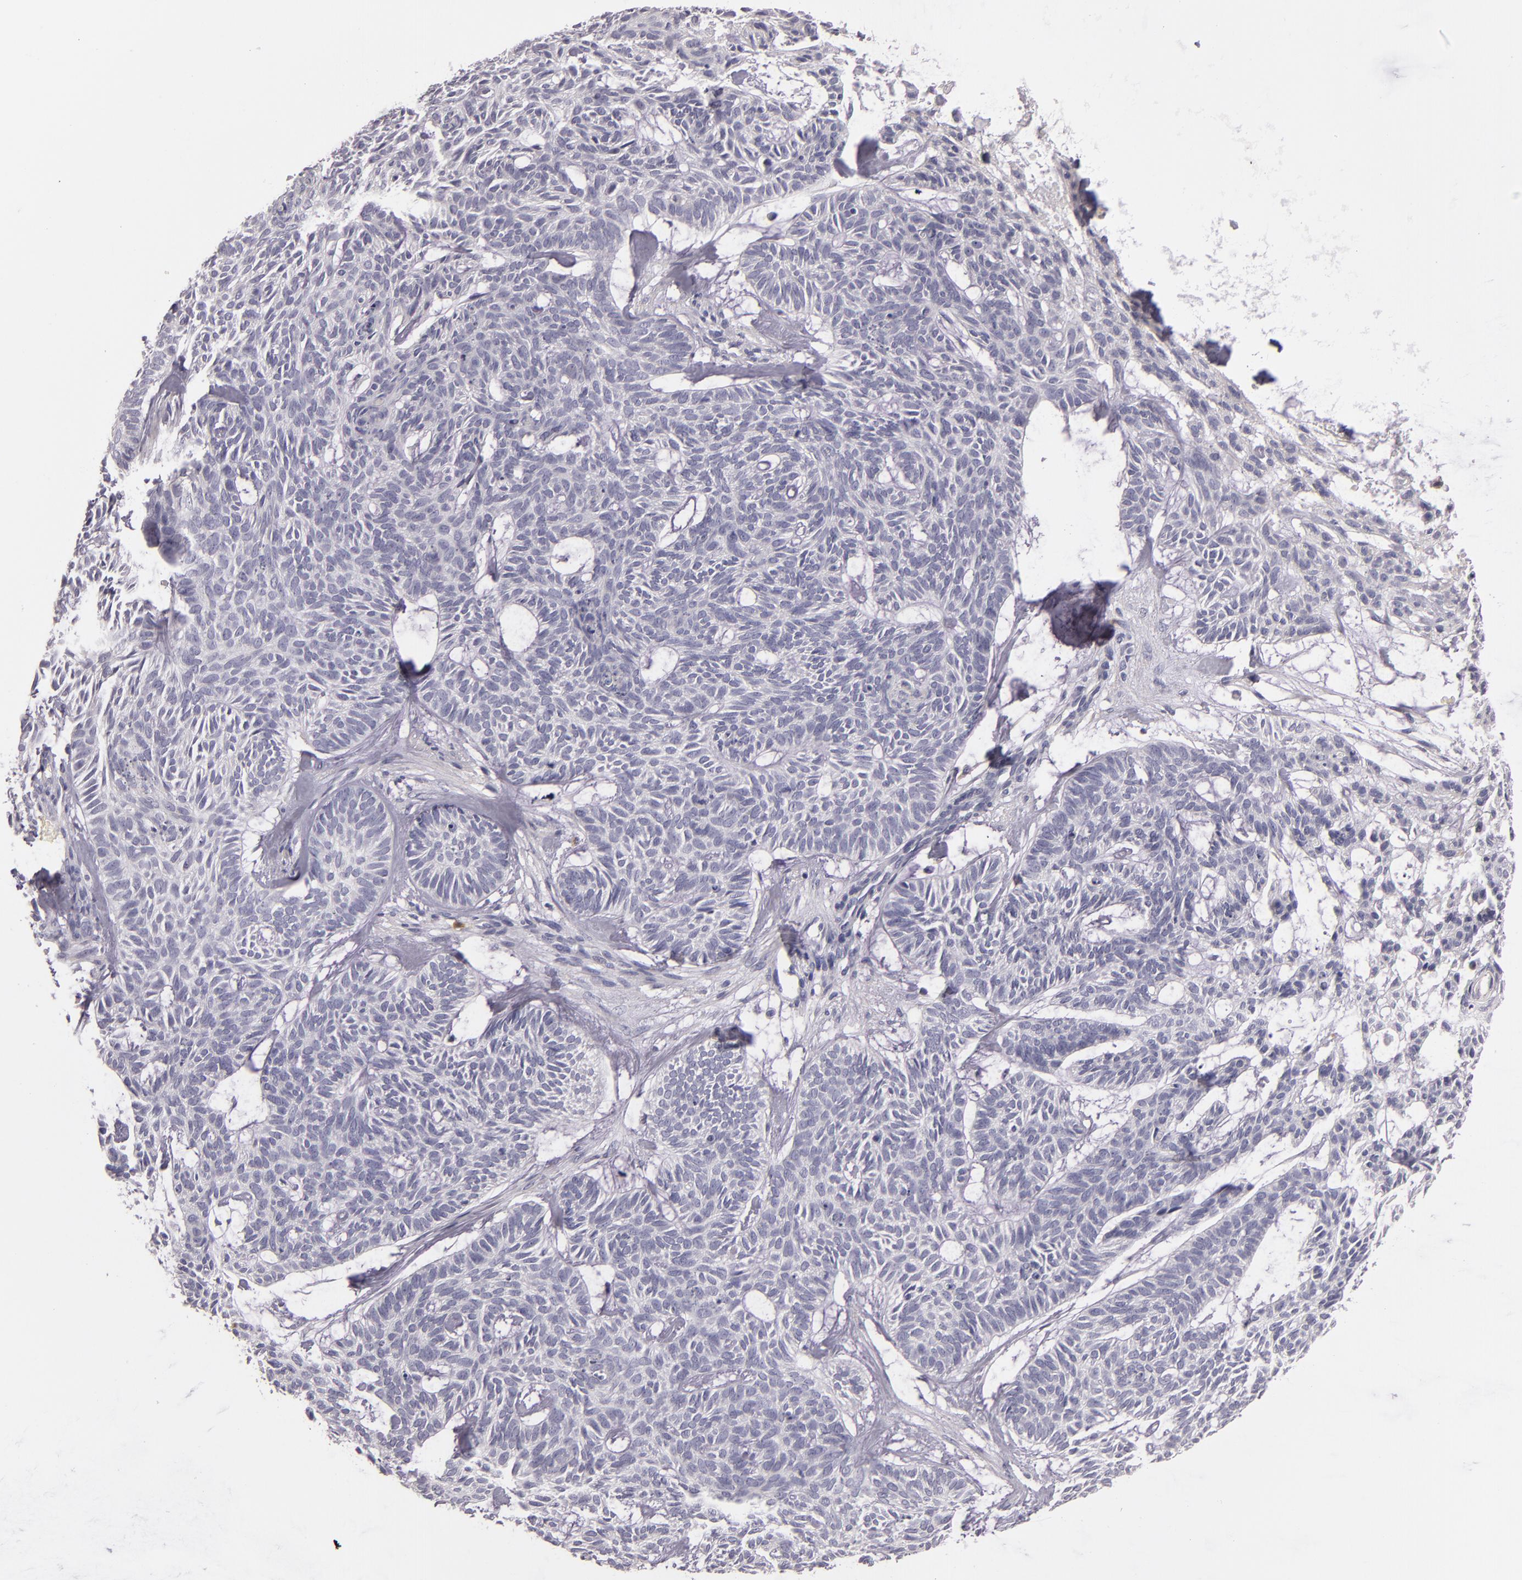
{"staining": {"intensity": "negative", "quantity": "none", "location": "none"}, "tissue": "skin cancer", "cell_type": "Tumor cells", "image_type": "cancer", "snomed": [{"axis": "morphology", "description": "Basal cell carcinoma"}, {"axis": "topography", "description": "Skin"}], "caption": "An immunohistochemistry (IHC) photomicrograph of skin cancer (basal cell carcinoma) is shown. There is no staining in tumor cells of skin cancer (basal cell carcinoma).", "gene": "TLR8", "patient": {"sex": "male", "age": 75}}